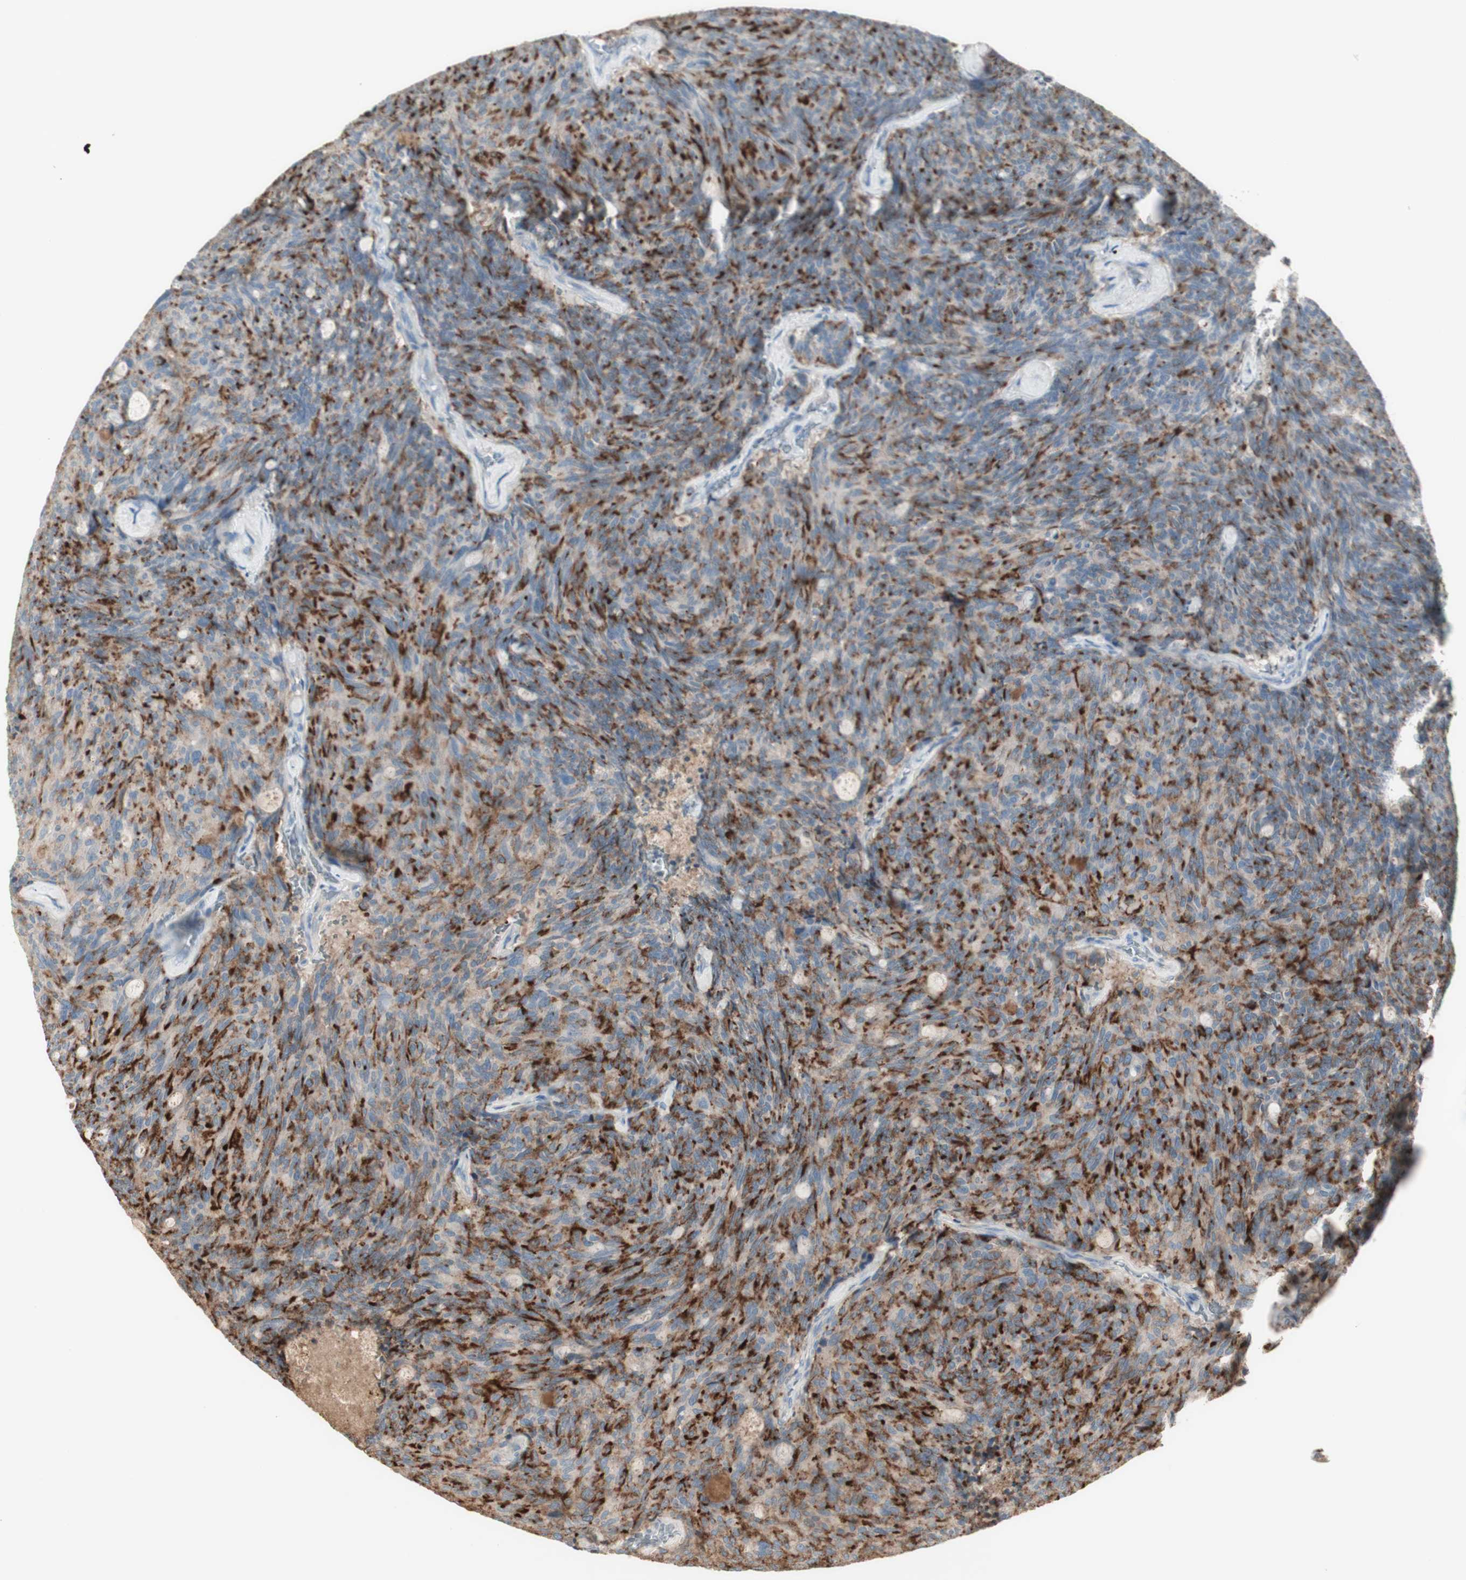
{"staining": {"intensity": "negative", "quantity": "none", "location": "none"}, "tissue": "carcinoid", "cell_type": "Tumor cells", "image_type": "cancer", "snomed": [{"axis": "morphology", "description": "Carcinoid, malignant, NOS"}, {"axis": "topography", "description": "Pancreas"}], "caption": "Human carcinoid stained for a protein using immunohistochemistry (IHC) reveals no expression in tumor cells.", "gene": "IFNG", "patient": {"sex": "female", "age": 54}}